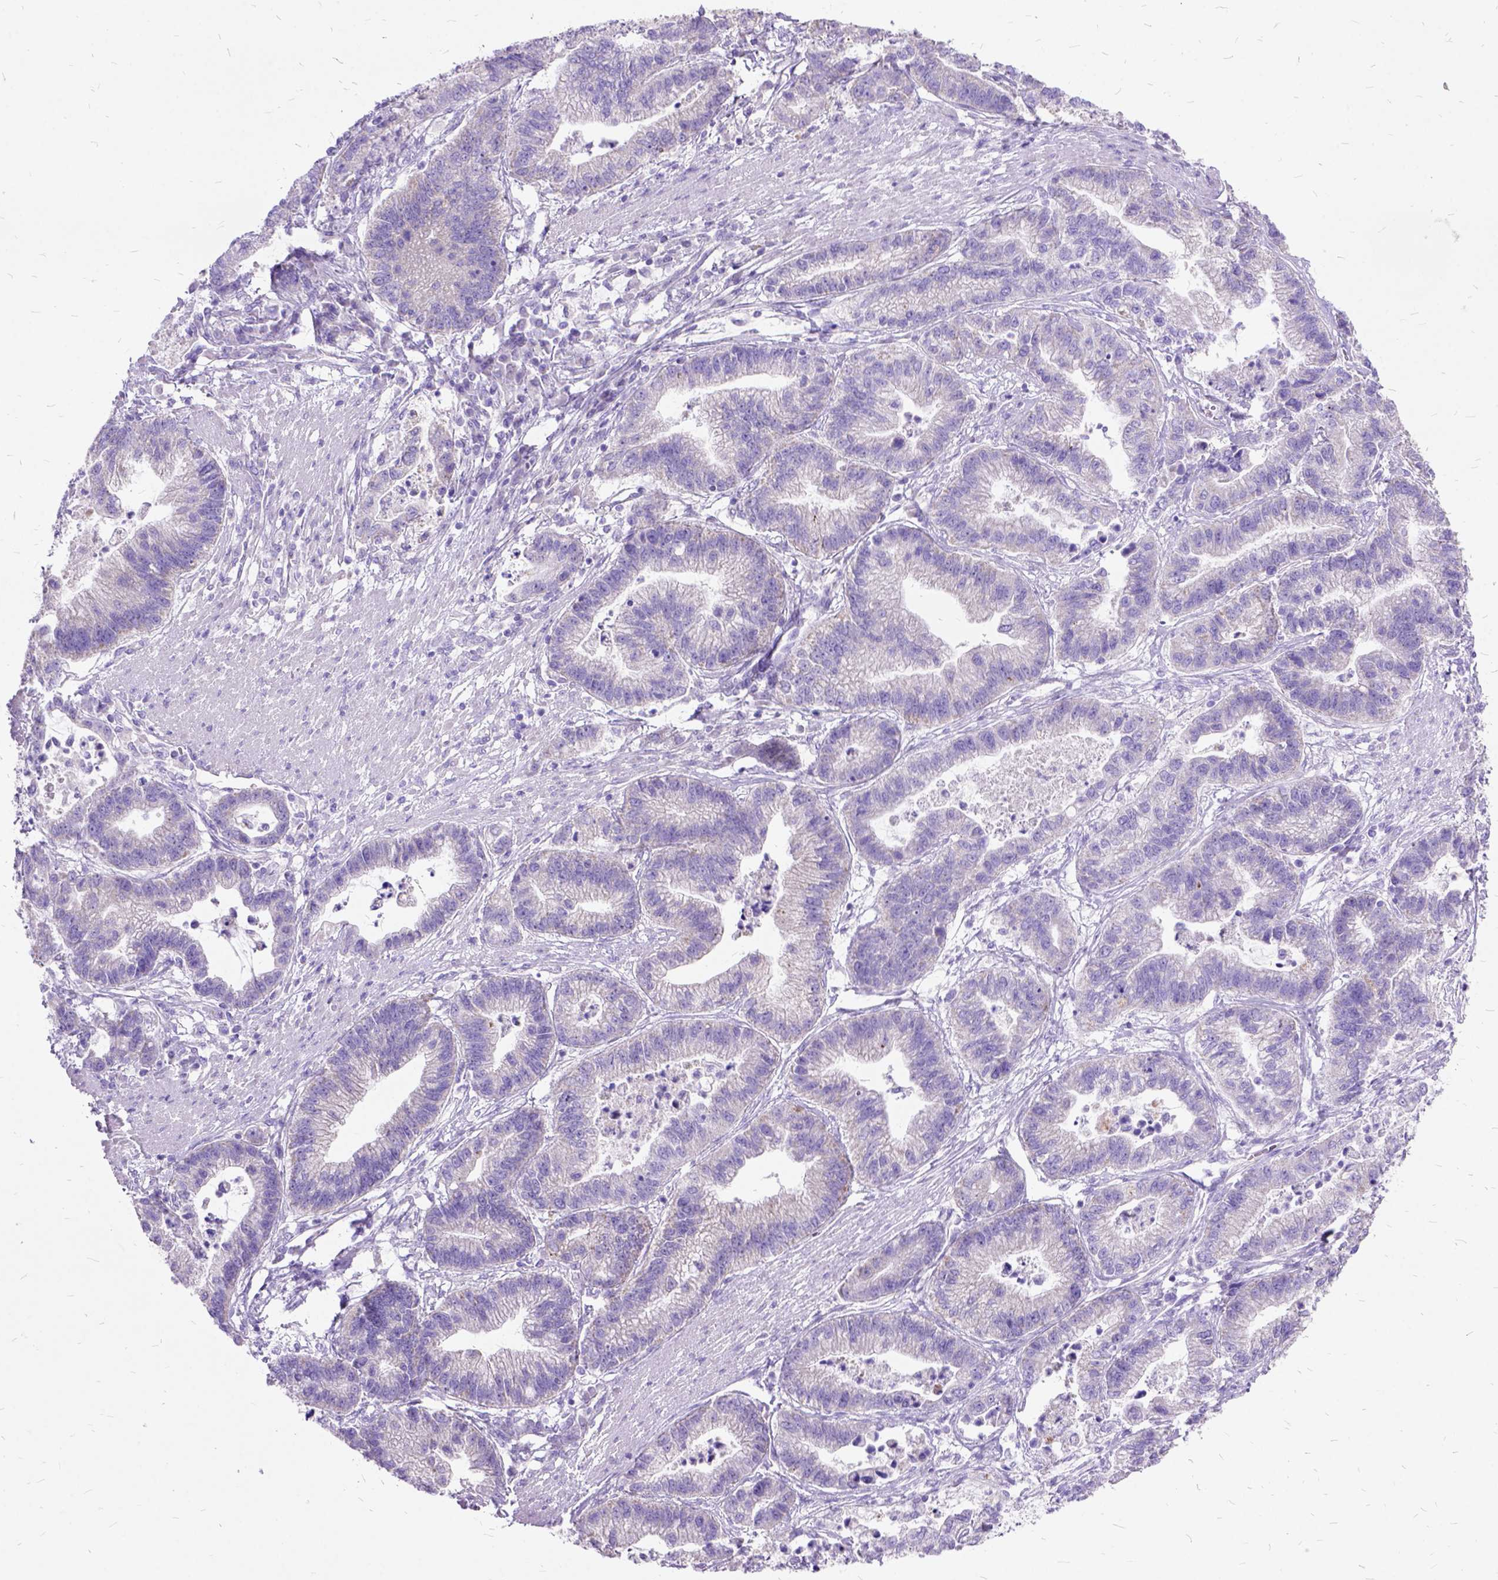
{"staining": {"intensity": "negative", "quantity": "none", "location": "none"}, "tissue": "stomach cancer", "cell_type": "Tumor cells", "image_type": "cancer", "snomed": [{"axis": "morphology", "description": "Adenocarcinoma, NOS"}, {"axis": "topography", "description": "Stomach"}], "caption": "DAB (3,3'-diaminobenzidine) immunohistochemical staining of human adenocarcinoma (stomach) shows no significant staining in tumor cells.", "gene": "CTAG2", "patient": {"sex": "male", "age": 83}}